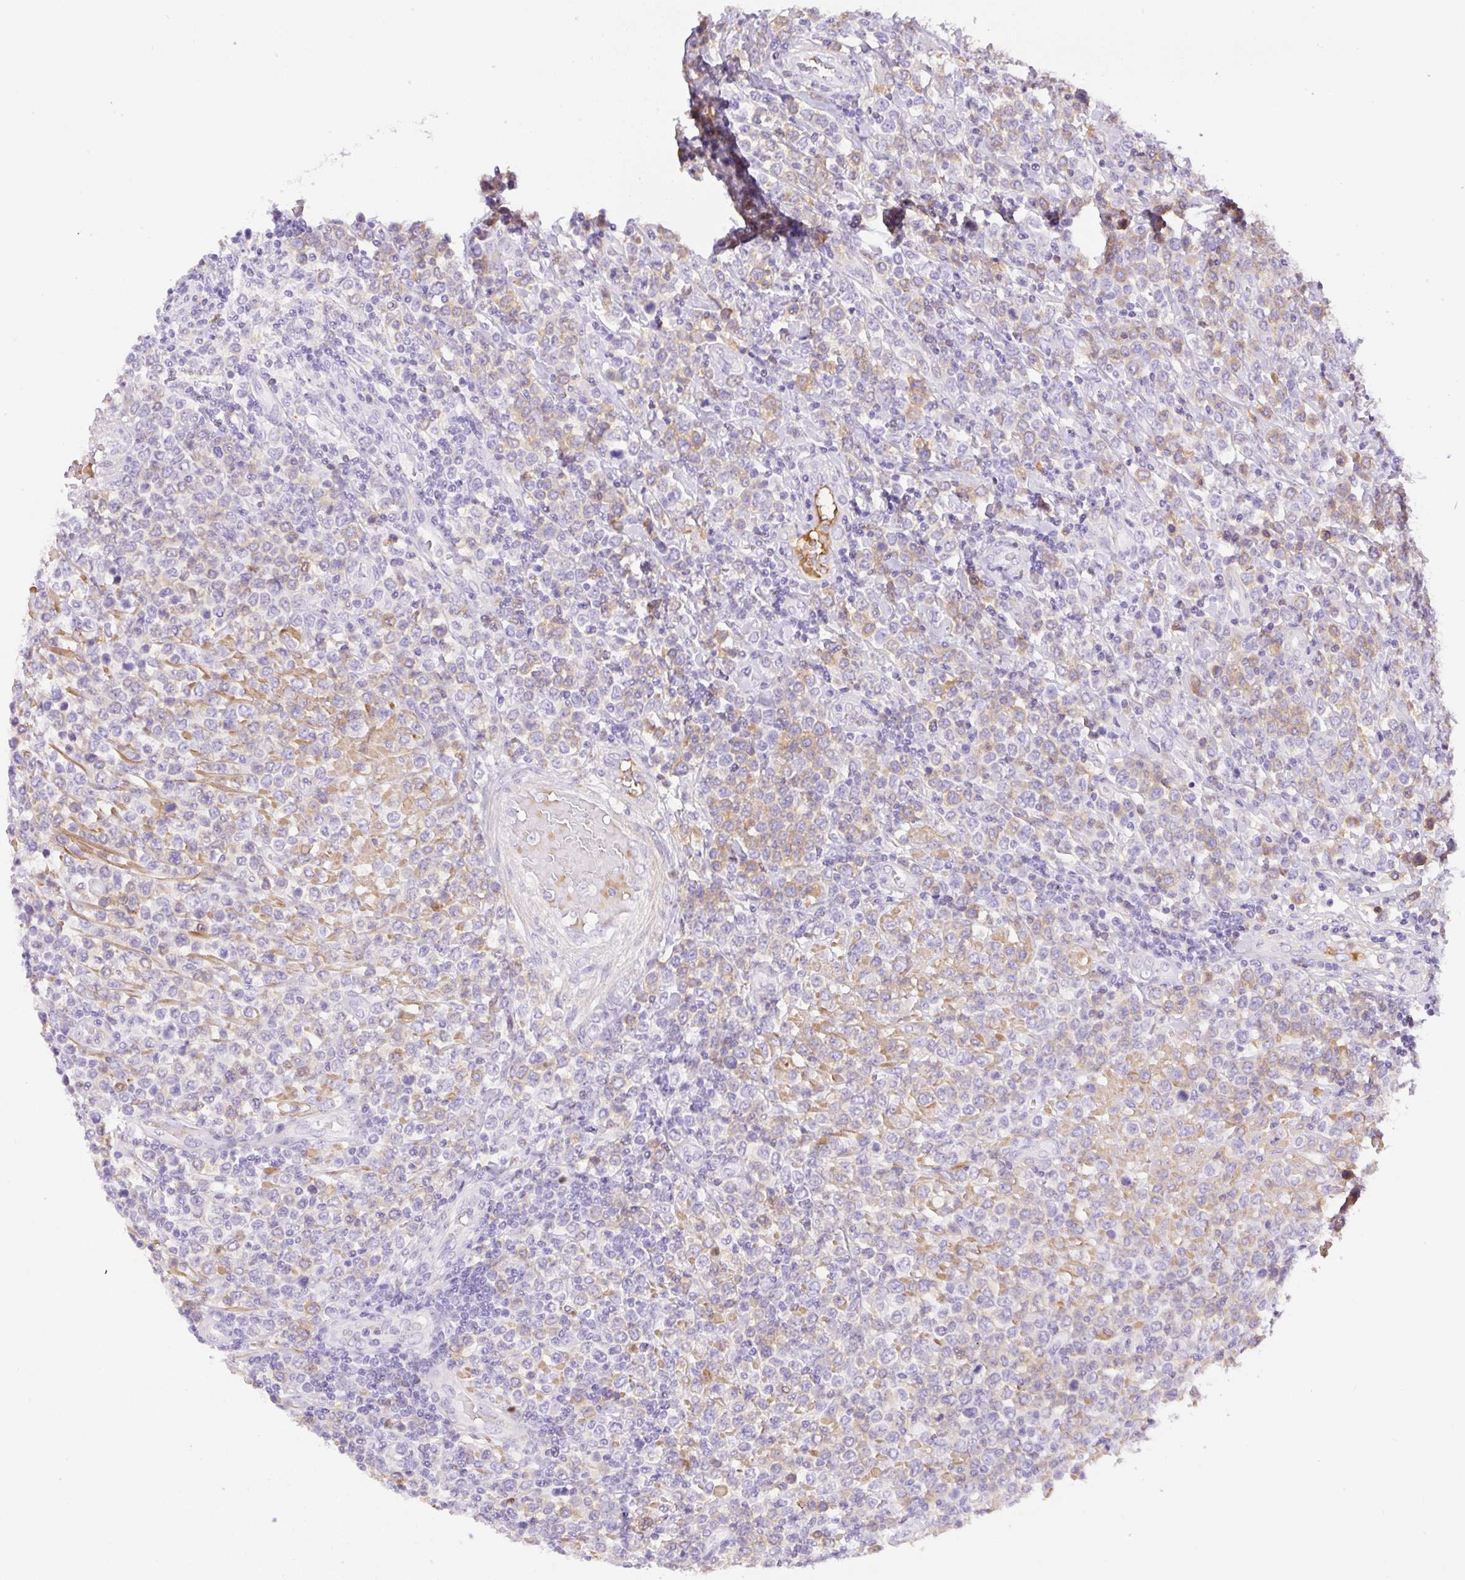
{"staining": {"intensity": "moderate", "quantity": "<25%", "location": "cytoplasmic/membranous"}, "tissue": "lymphoma", "cell_type": "Tumor cells", "image_type": "cancer", "snomed": [{"axis": "morphology", "description": "Malignant lymphoma, non-Hodgkin's type, High grade"}, {"axis": "topography", "description": "Soft tissue"}], "caption": "Approximately <25% of tumor cells in human lymphoma display moderate cytoplasmic/membranous protein staining as visualized by brown immunohistochemical staining.", "gene": "TDRD15", "patient": {"sex": "female", "age": 56}}